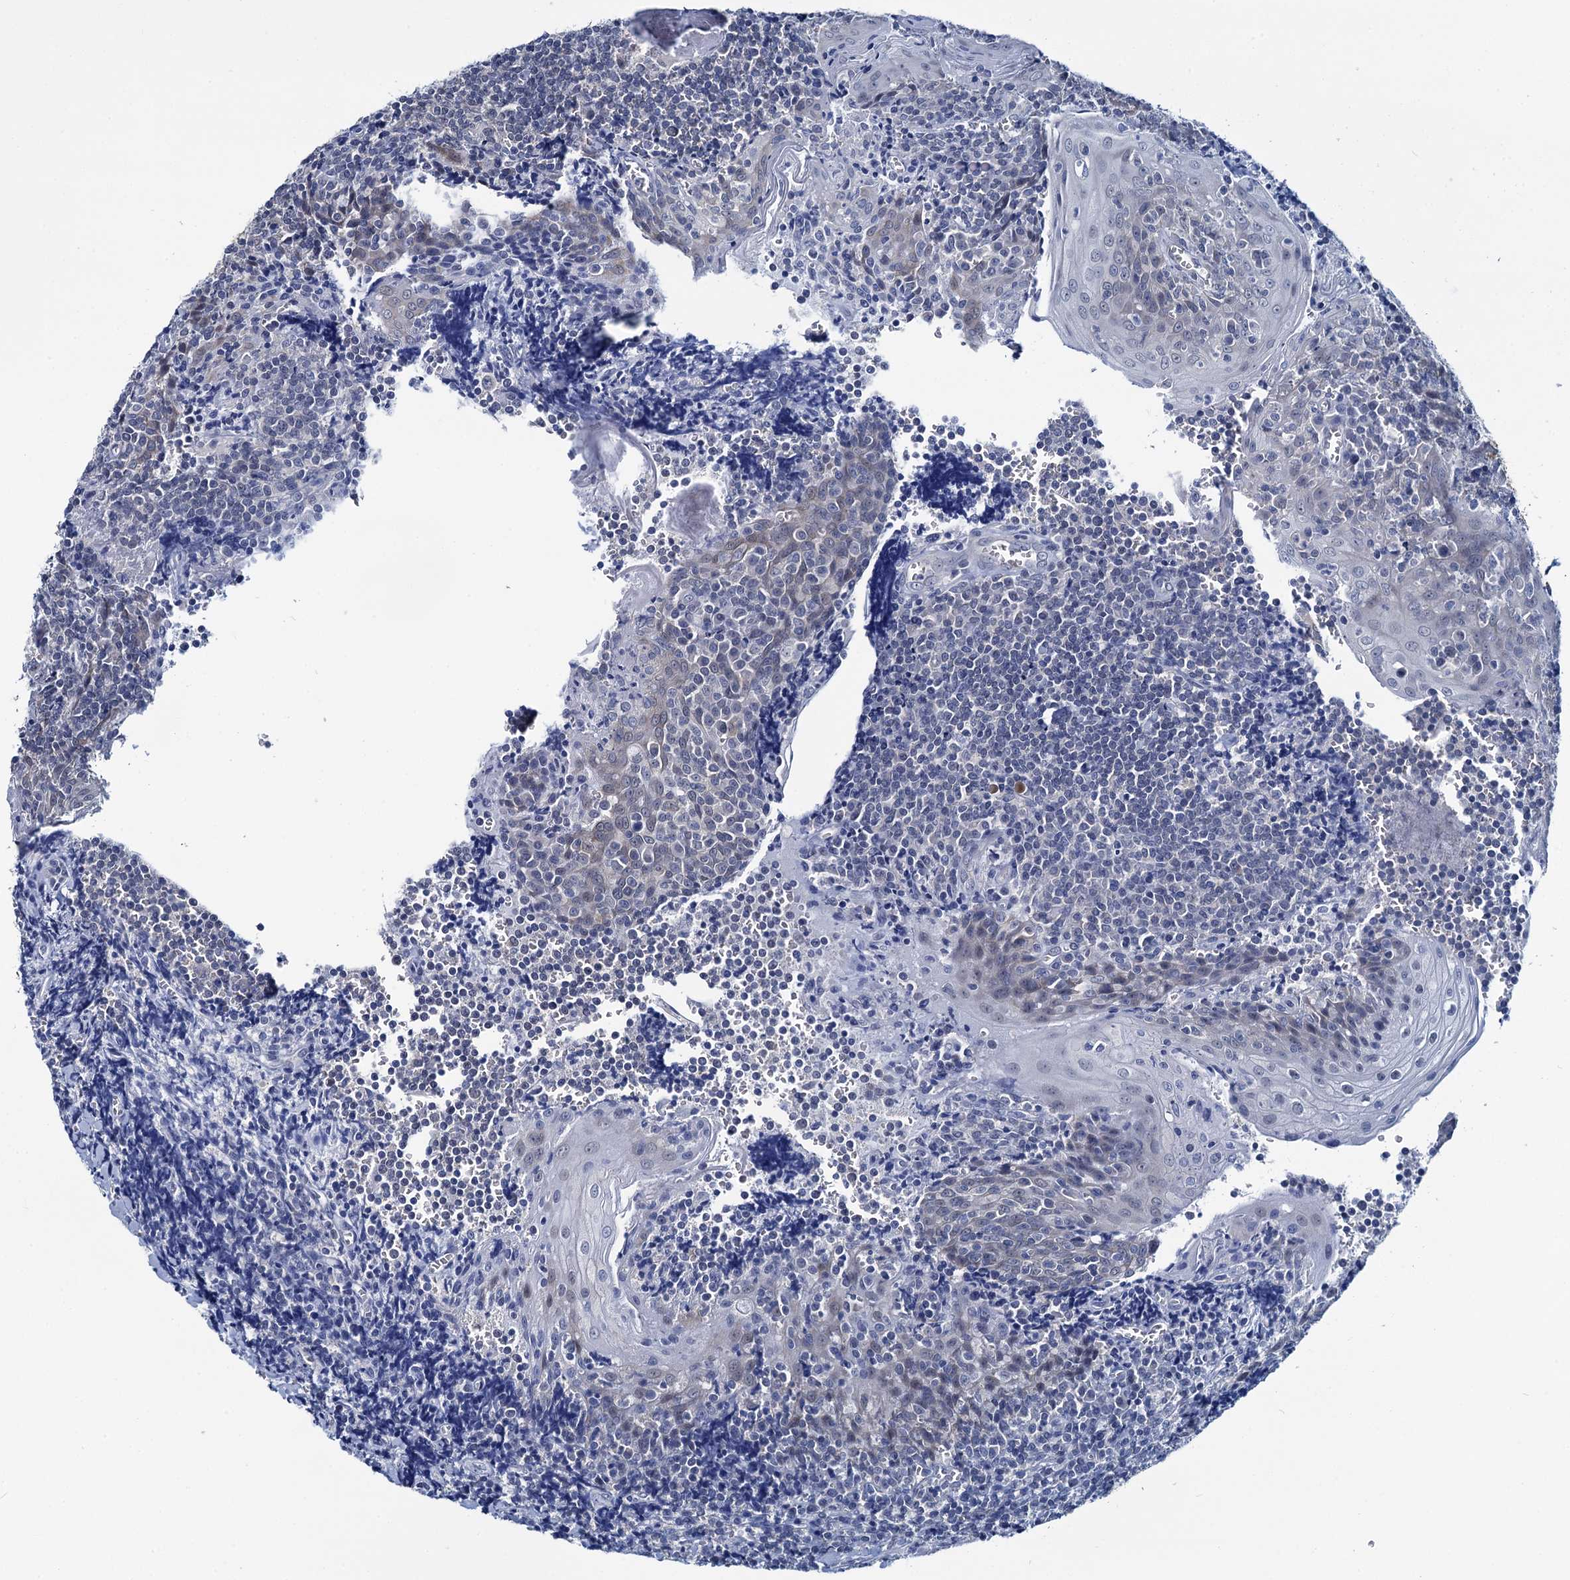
{"staining": {"intensity": "negative", "quantity": "none", "location": "none"}, "tissue": "tonsil", "cell_type": "Germinal center cells", "image_type": "normal", "snomed": [{"axis": "morphology", "description": "Normal tissue, NOS"}, {"axis": "topography", "description": "Tonsil"}], "caption": "IHC image of unremarkable human tonsil stained for a protein (brown), which shows no expression in germinal center cells. Nuclei are stained in blue.", "gene": "MIOX", "patient": {"sex": "male", "age": 27}}